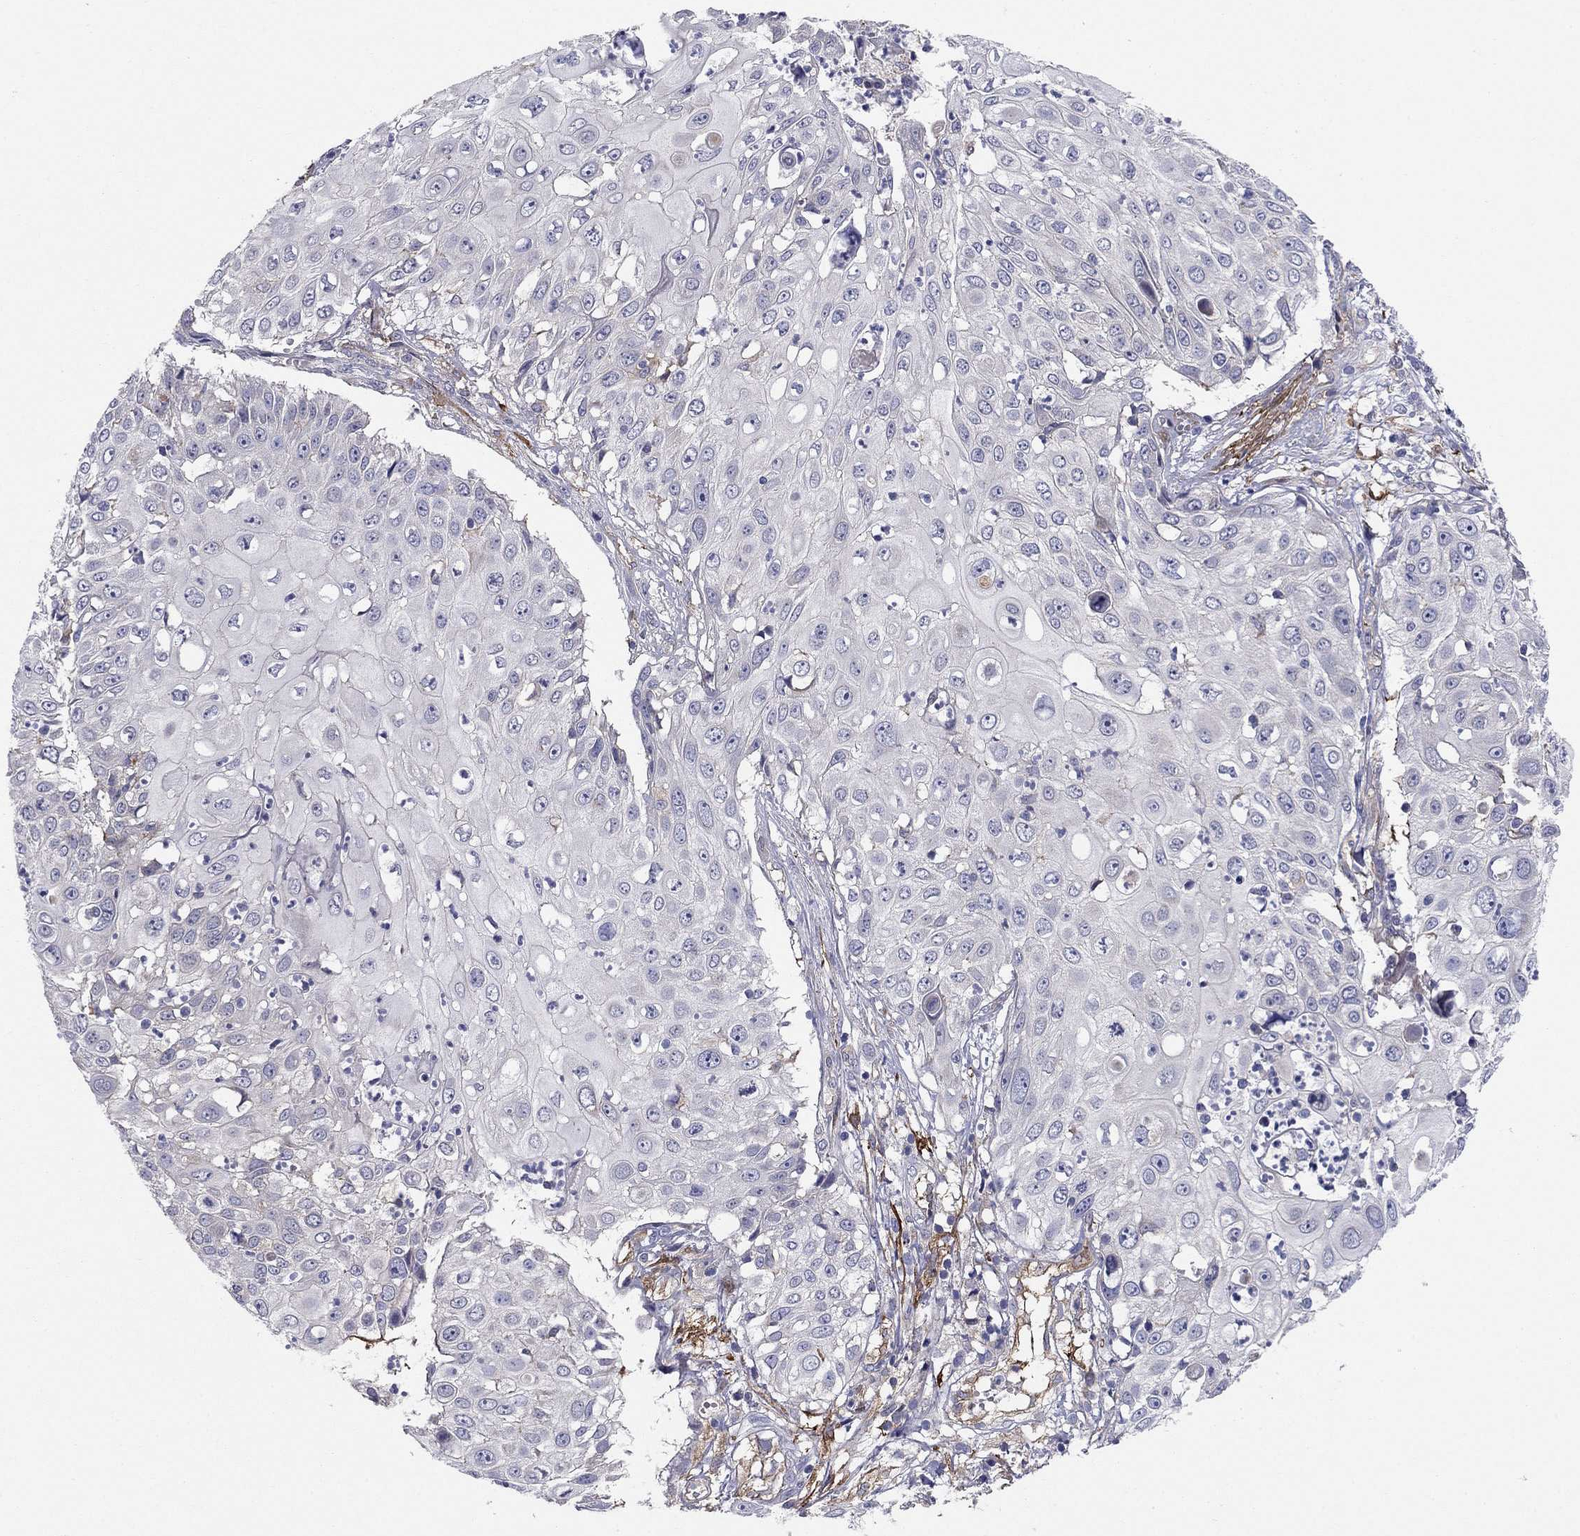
{"staining": {"intensity": "negative", "quantity": "none", "location": "none"}, "tissue": "urothelial cancer", "cell_type": "Tumor cells", "image_type": "cancer", "snomed": [{"axis": "morphology", "description": "Urothelial carcinoma, High grade"}, {"axis": "topography", "description": "Urinary bladder"}], "caption": "Immunohistochemistry (IHC) of urothelial carcinoma (high-grade) exhibits no expression in tumor cells. The staining is performed using DAB brown chromogen with nuclei counter-stained in using hematoxylin.", "gene": "EMP2", "patient": {"sex": "female", "age": 79}}